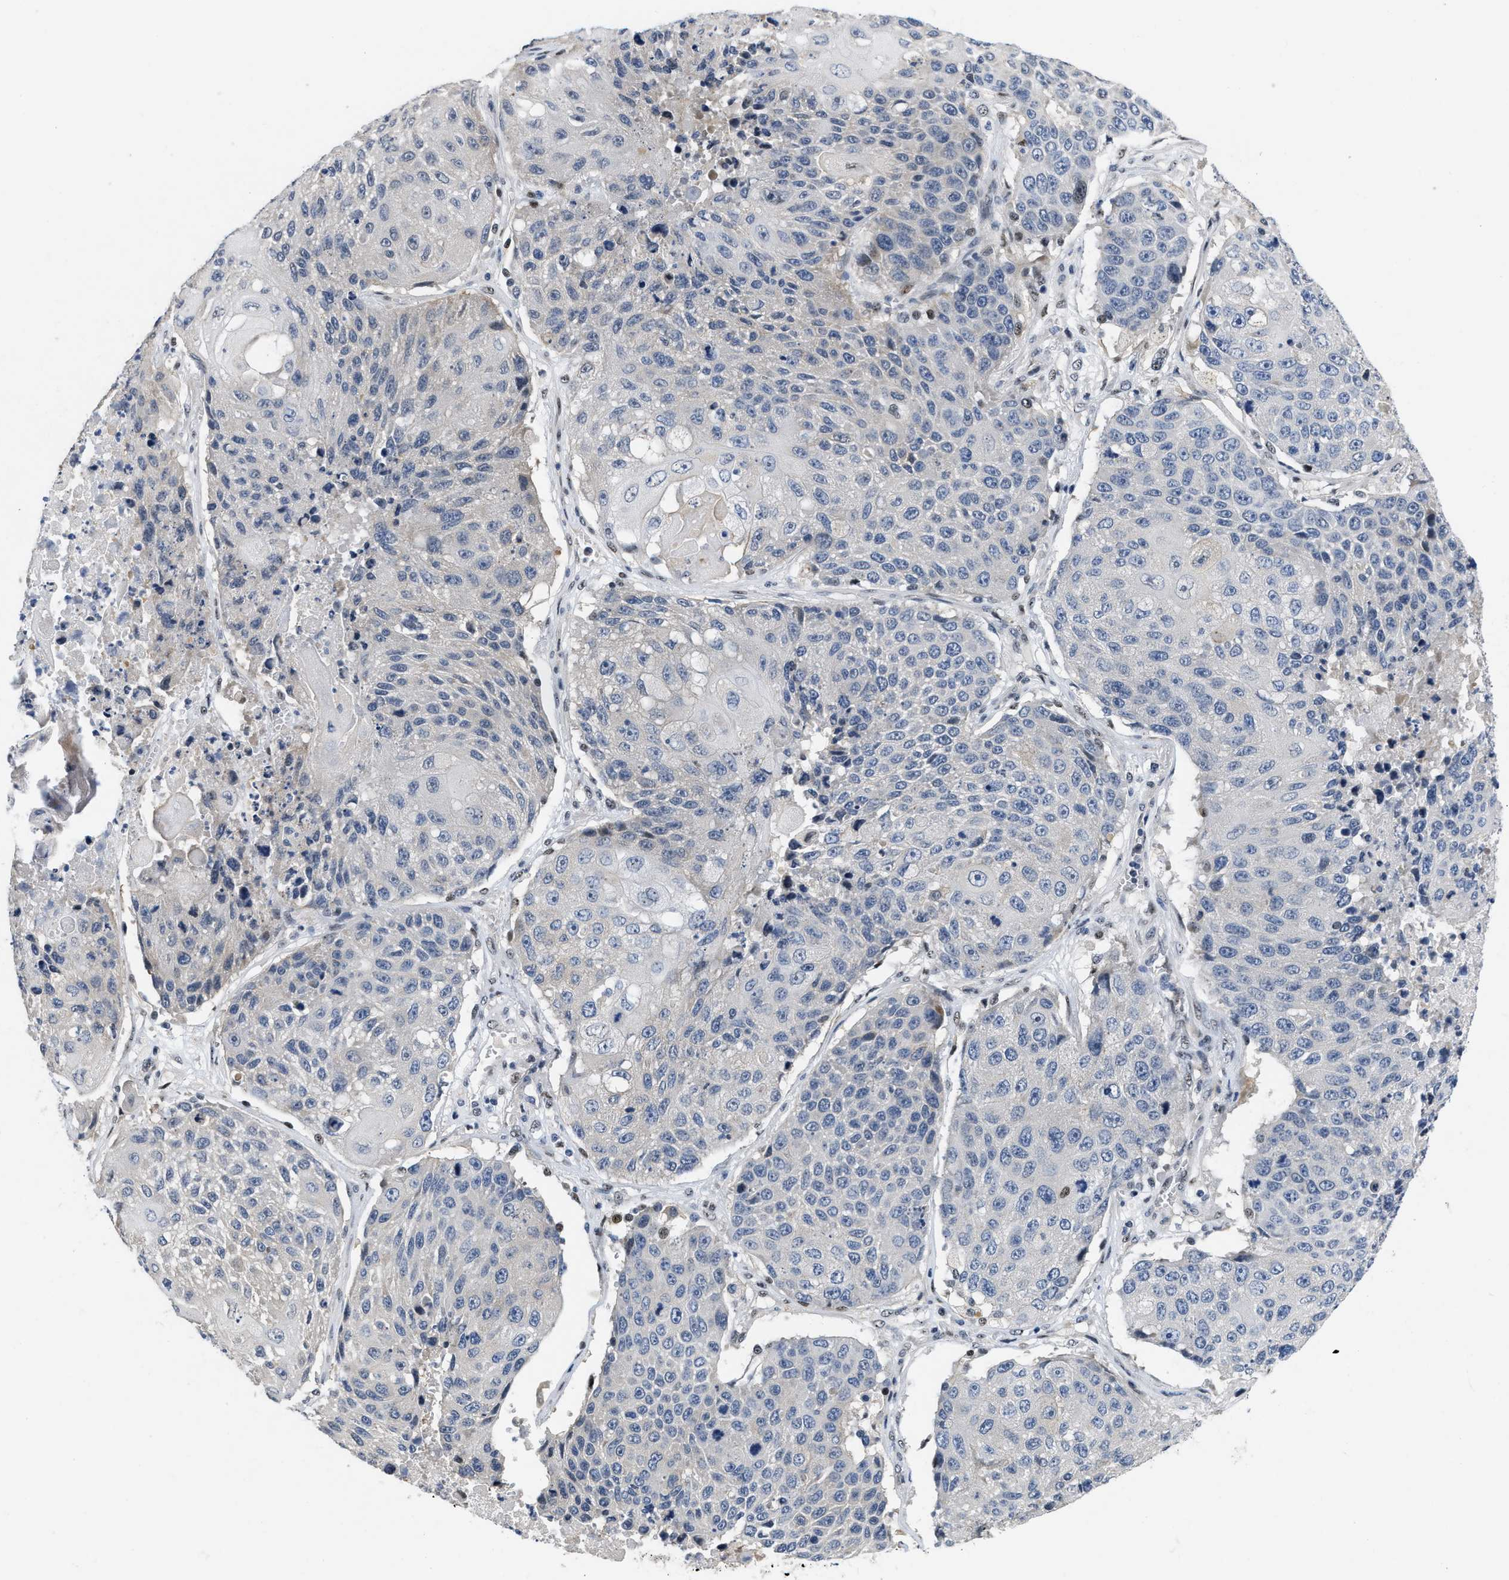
{"staining": {"intensity": "negative", "quantity": "none", "location": "none"}, "tissue": "lung cancer", "cell_type": "Tumor cells", "image_type": "cancer", "snomed": [{"axis": "morphology", "description": "Squamous cell carcinoma, NOS"}, {"axis": "topography", "description": "Lung"}], "caption": "Lung squamous cell carcinoma was stained to show a protein in brown. There is no significant positivity in tumor cells.", "gene": "VIP", "patient": {"sex": "male", "age": 61}}